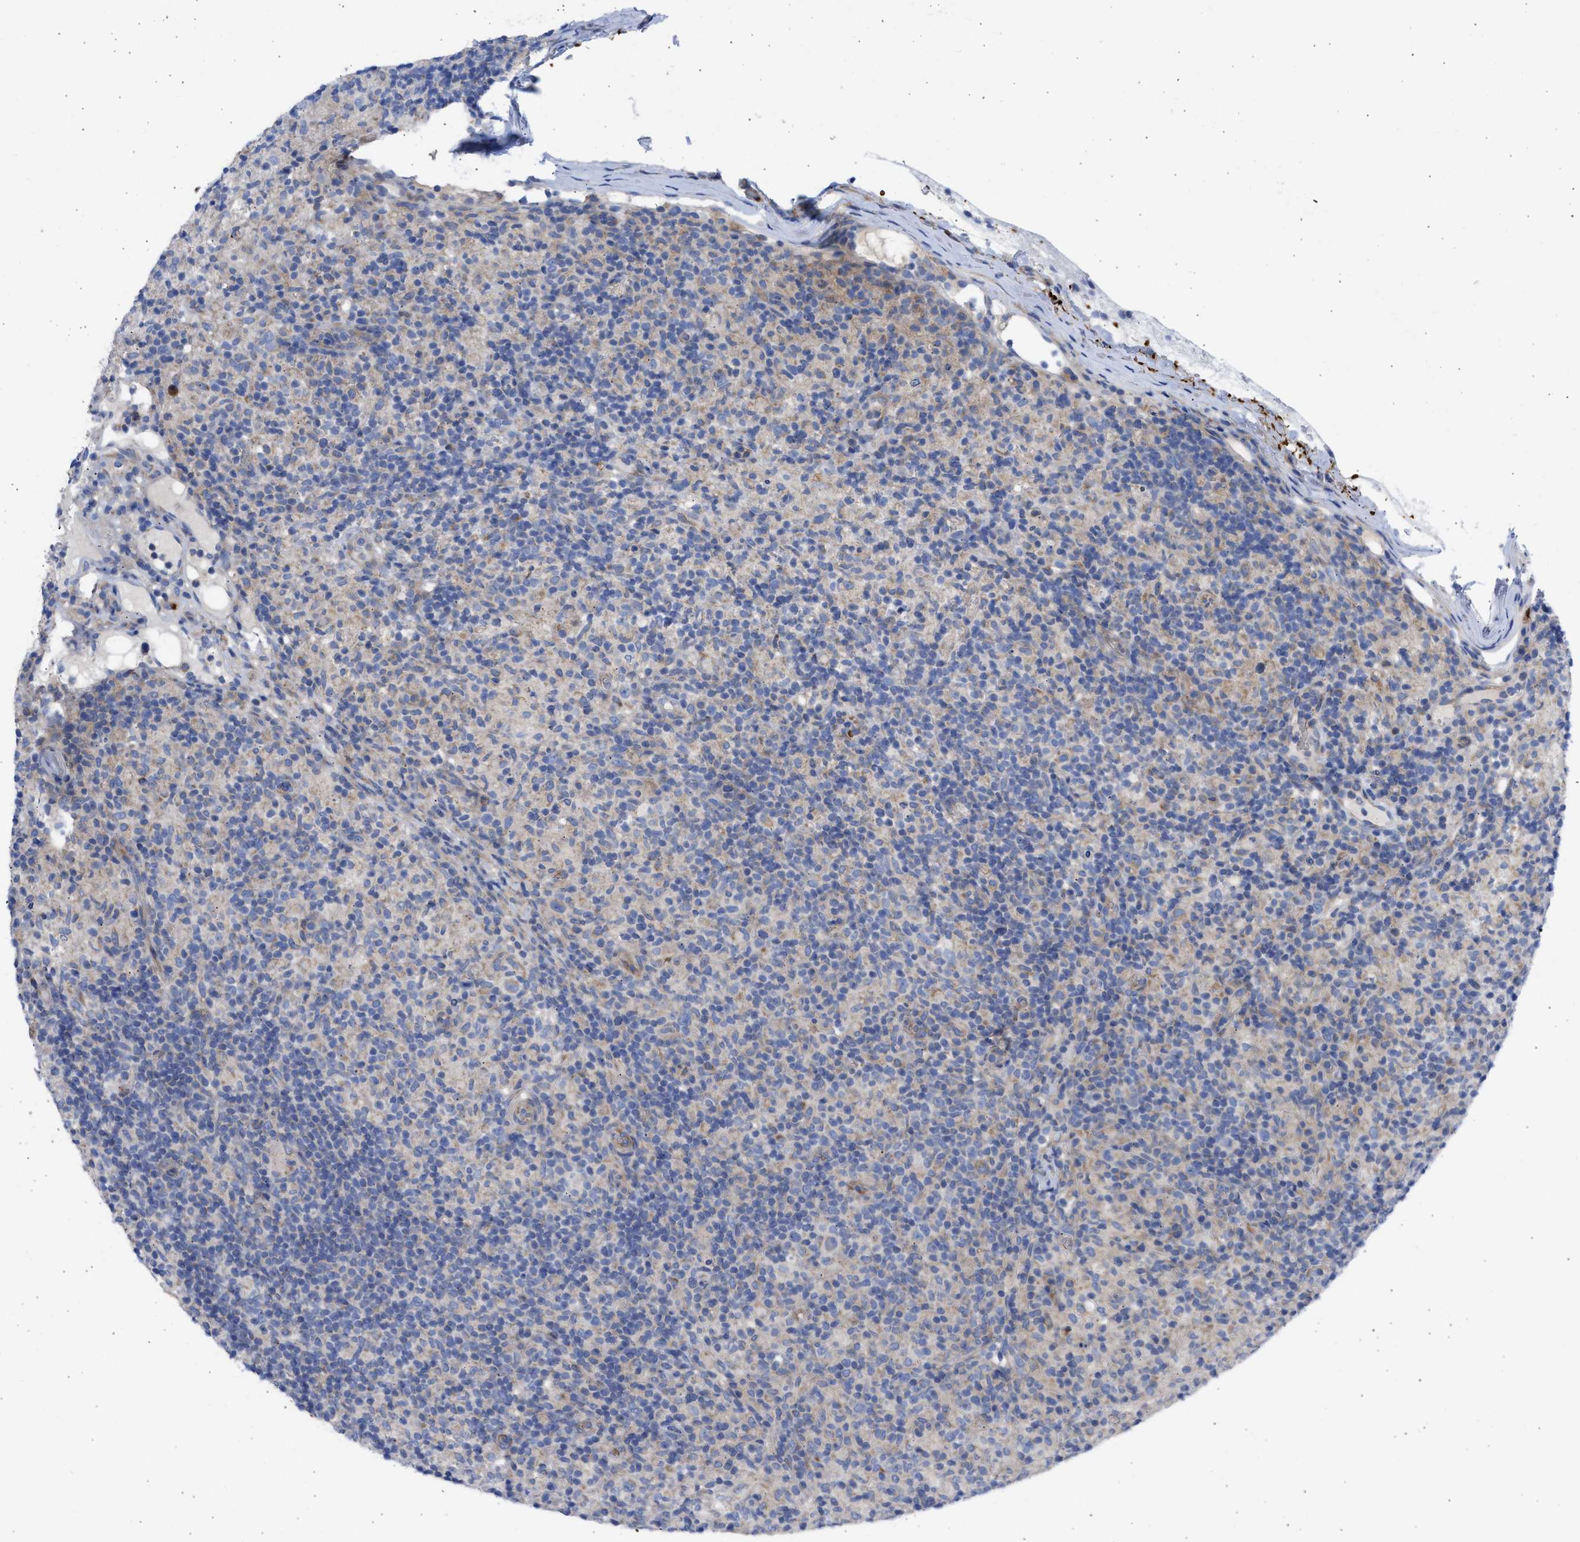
{"staining": {"intensity": "negative", "quantity": "none", "location": "none"}, "tissue": "lymphoma", "cell_type": "Tumor cells", "image_type": "cancer", "snomed": [{"axis": "morphology", "description": "Hodgkin's disease, NOS"}, {"axis": "topography", "description": "Lymph node"}], "caption": "This is a image of IHC staining of lymphoma, which shows no positivity in tumor cells. (Brightfield microscopy of DAB (3,3'-diaminobenzidine) immunohistochemistry (IHC) at high magnification).", "gene": "BTG3", "patient": {"sex": "male", "age": 70}}